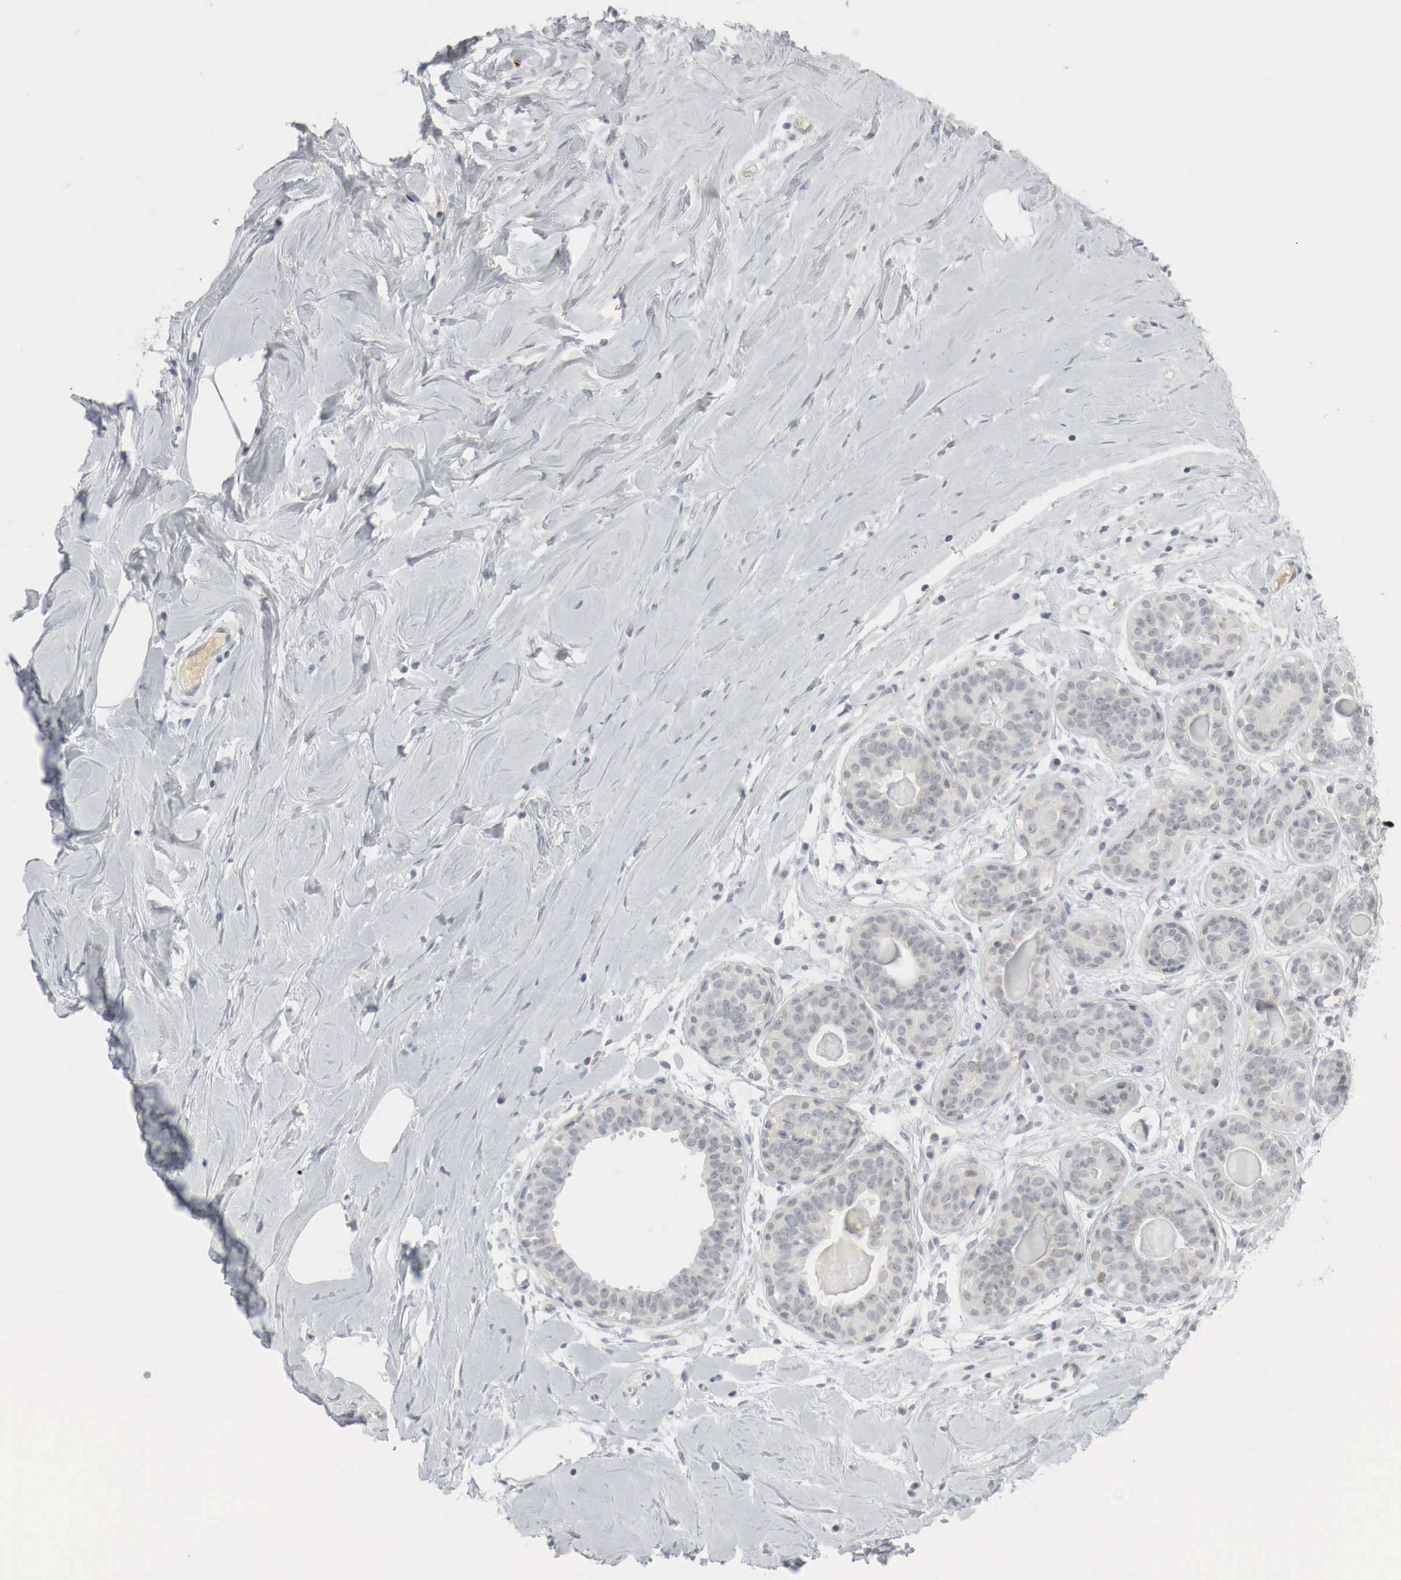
{"staining": {"intensity": "negative", "quantity": "none", "location": "none"}, "tissue": "breast", "cell_type": "Adipocytes", "image_type": "normal", "snomed": [{"axis": "morphology", "description": "Normal tissue, NOS"}, {"axis": "topography", "description": "Breast"}], "caption": "High power microscopy micrograph of an immunohistochemistry histopathology image of benign breast, revealing no significant expression in adipocytes.", "gene": "MYC", "patient": {"sex": "female", "age": 44}}